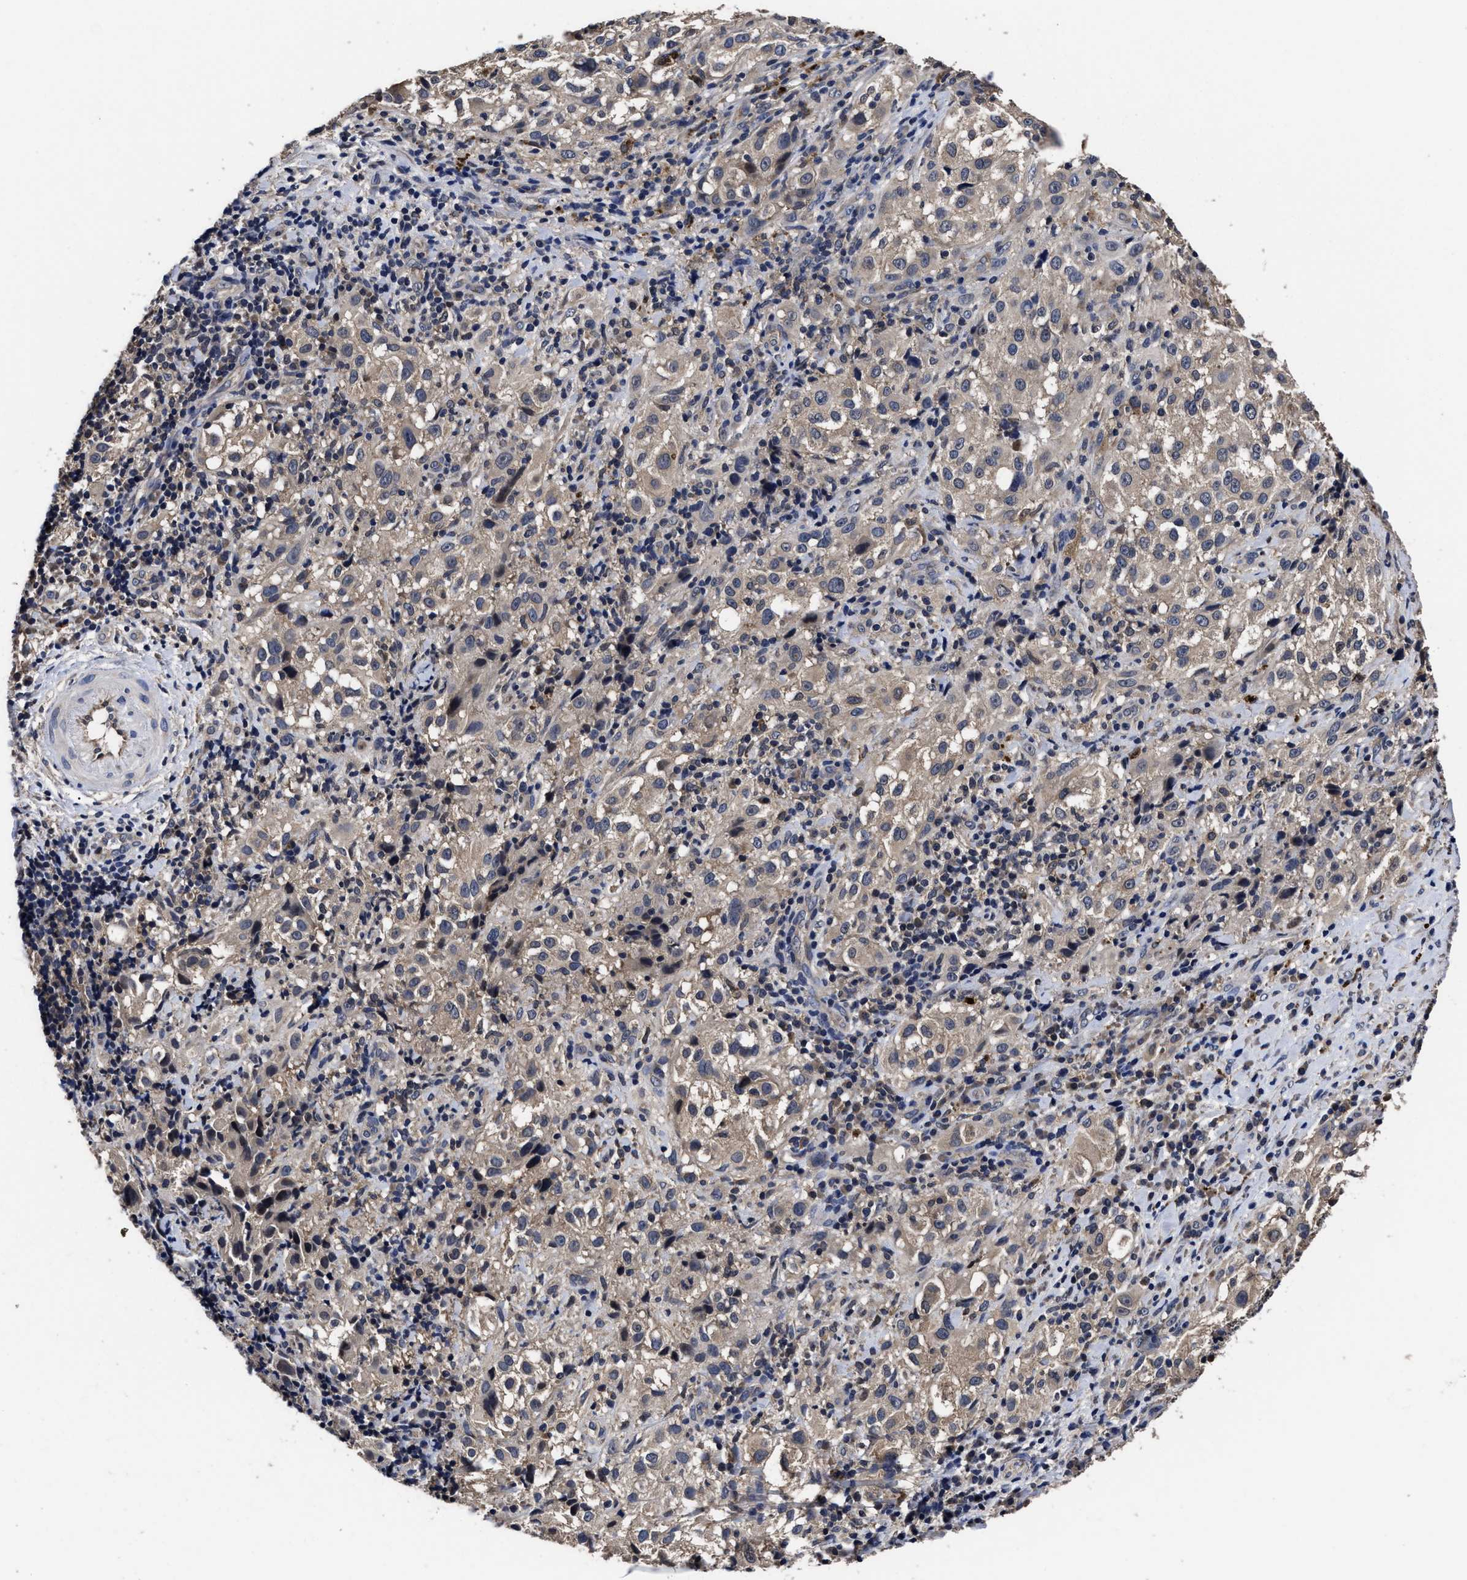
{"staining": {"intensity": "weak", "quantity": "25%-75%", "location": "cytoplasmic/membranous"}, "tissue": "melanoma", "cell_type": "Tumor cells", "image_type": "cancer", "snomed": [{"axis": "morphology", "description": "Necrosis, NOS"}, {"axis": "morphology", "description": "Malignant melanoma, NOS"}, {"axis": "topography", "description": "Skin"}], "caption": "An immunohistochemistry histopathology image of tumor tissue is shown. Protein staining in brown shows weak cytoplasmic/membranous positivity in melanoma within tumor cells. (IHC, brightfield microscopy, high magnification).", "gene": "SOCS5", "patient": {"sex": "female", "age": 87}}